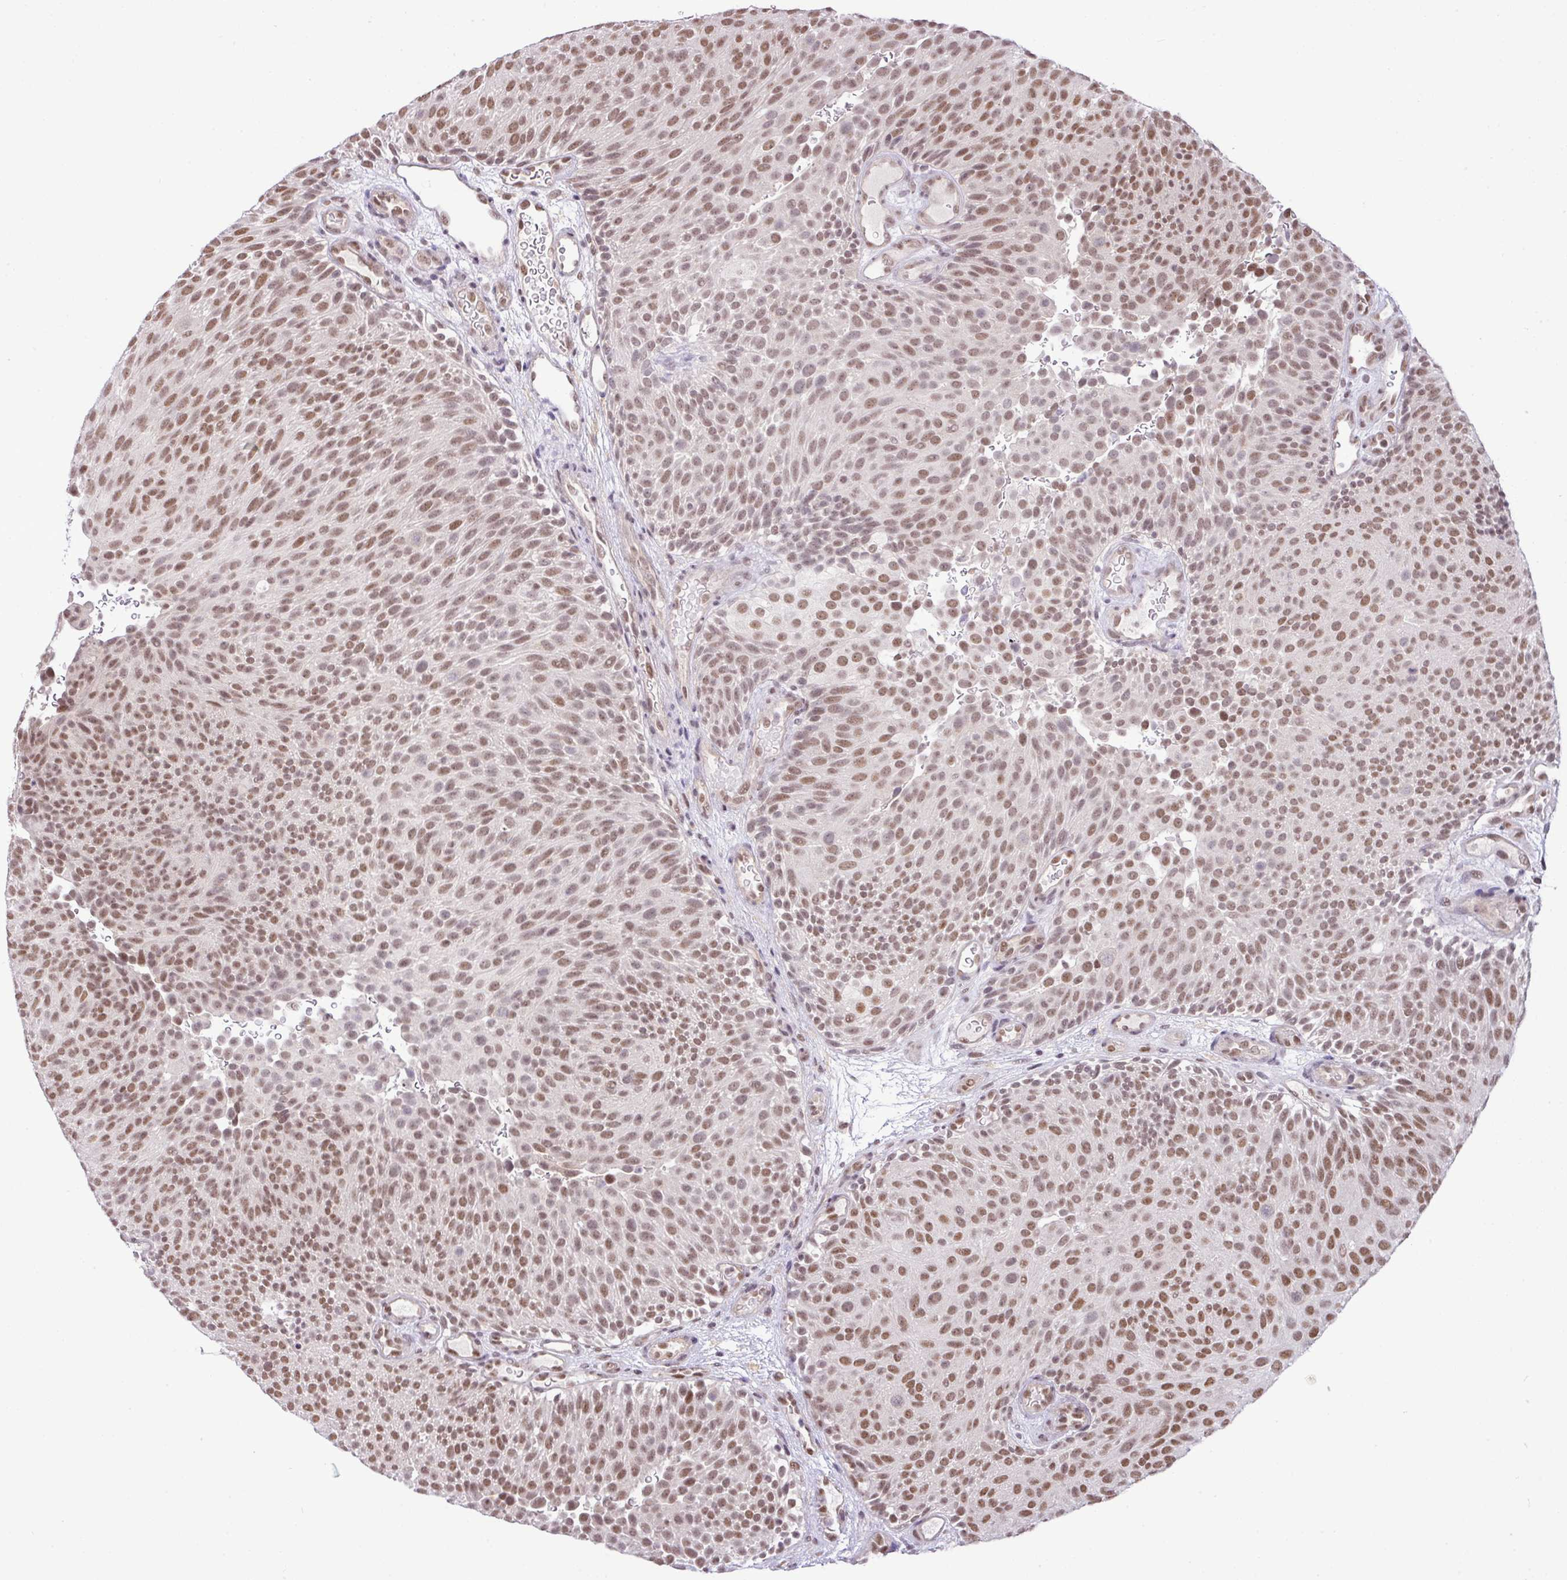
{"staining": {"intensity": "moderate", "quantity": ">75%", "location": "nuclear"}, "tissue": "urothelial cancer", "cell_type": "Tumor cells", "image_type": "cancer", "snomed": [{"axis": "morphology", "description": "Urothelial carcinoma, Low grade"}, {"axis": "topography", "description": "Urinary bladder"}], "caption": "Approximately >75% of tumor cells in human urothelial cancer show moderate nuclear protein staining as visualized by brown immunohistochemical staining.", "gene": "PGAP4", "patient": {"sex": "male", "age": 78}}